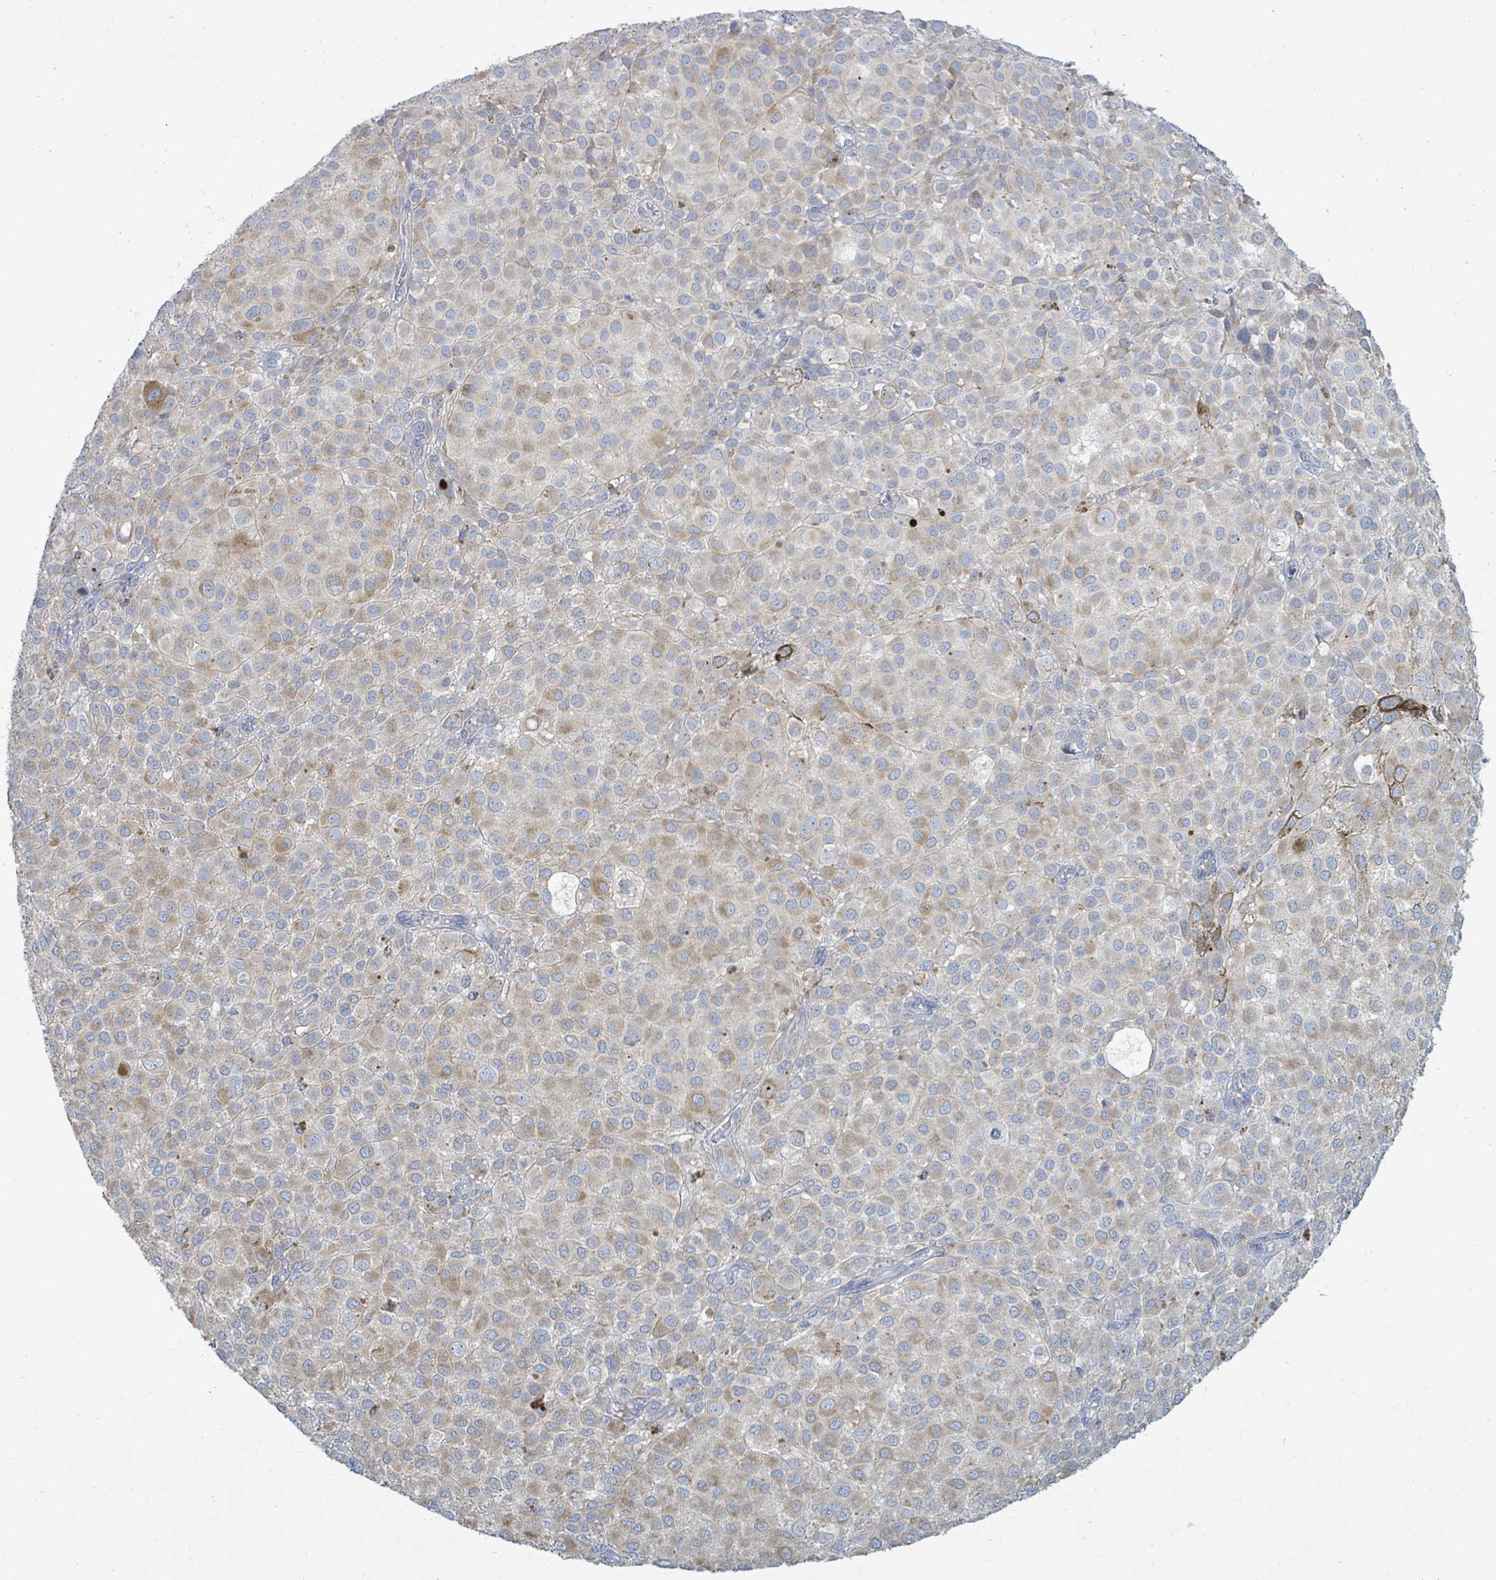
{"staining": {"intensity": "weak", "quantity": "25%-75%", "location": "cytoplasmic/membranous"}, "tissue": "melanoma", "cell_type": "Tumor cells", "image_type": "cancer", "snomed": [{"axis": "morphology", "description": "Malignant melanoma, NOS"}, {"axis": "topography", "description": "Skin"}], "caption": "Immunohistochemistry (IHC) of human malignant melanoma exhibits low levels of weak cytoplasmic/membranous expression in approximately 25%-75% of tumor cells.", "gene": "SIRPB1", "patient": {"sex": "male", "age": 64}}